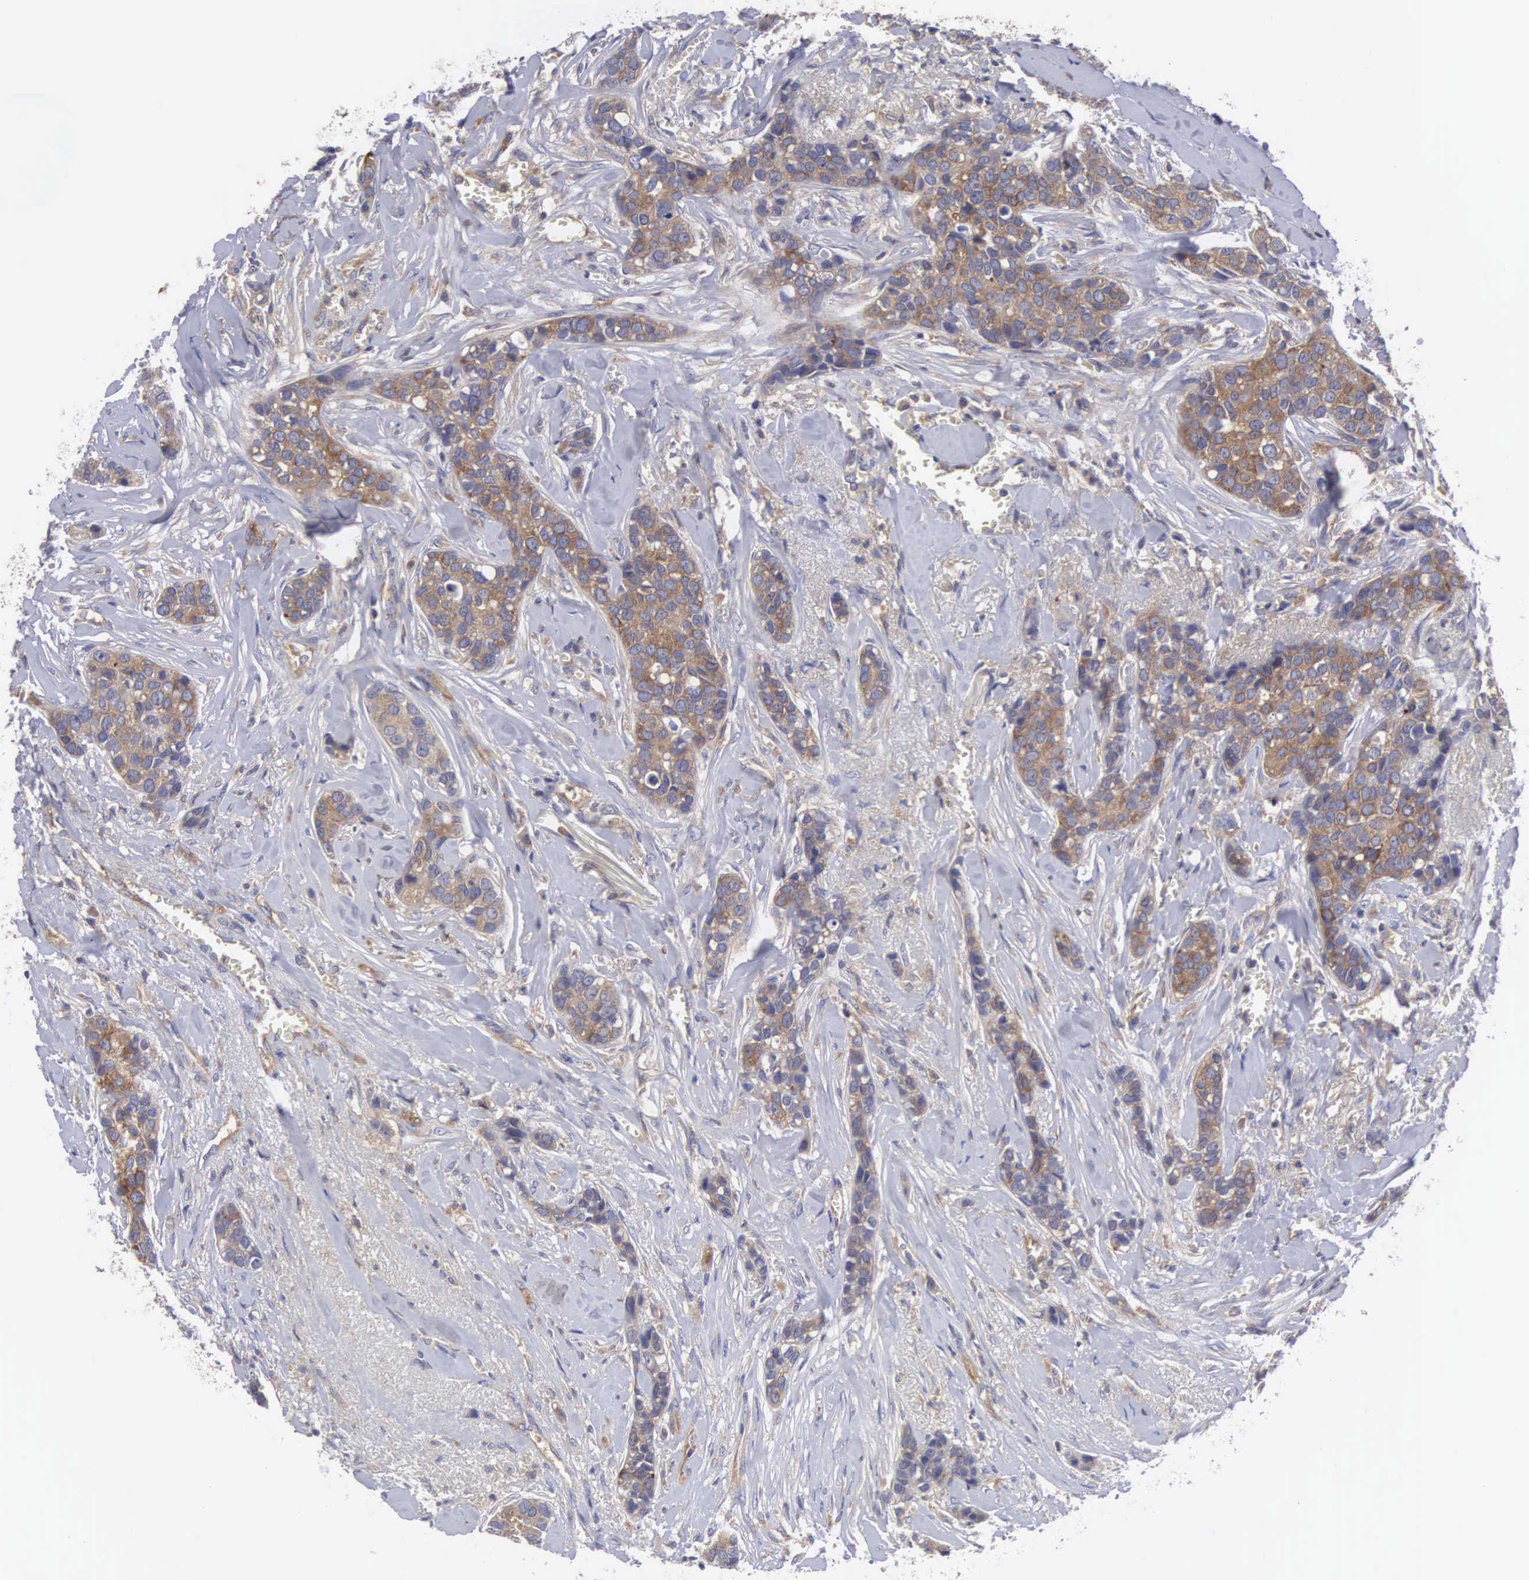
{"staining": {"intensity": "moderate", "quantity": ">75%", "location": "cytoplasmic/membranous"}, "tissue": "breast cancer", "cell_type": "Tumor cells", "image_type": "cancer", "snomed": [{"axis": "morphology", "description": "Duct carcinoma"}, {"axis": "topography", "description": "Breast"}], "caption": "IHC (DAB (3,3'-diaminobenzidine)) staining of human breast cancer (infiltrating ductal carcinoma) demonstrates moderate cytoplasmic/membranous protein positivity in approximately >75% of tumor cells. Immunohistochemistry stains the protein in brown and the nuclei are stained blue.", "gene": "GRIPAP1", "patient": {"sex": "female", "age": 91}}